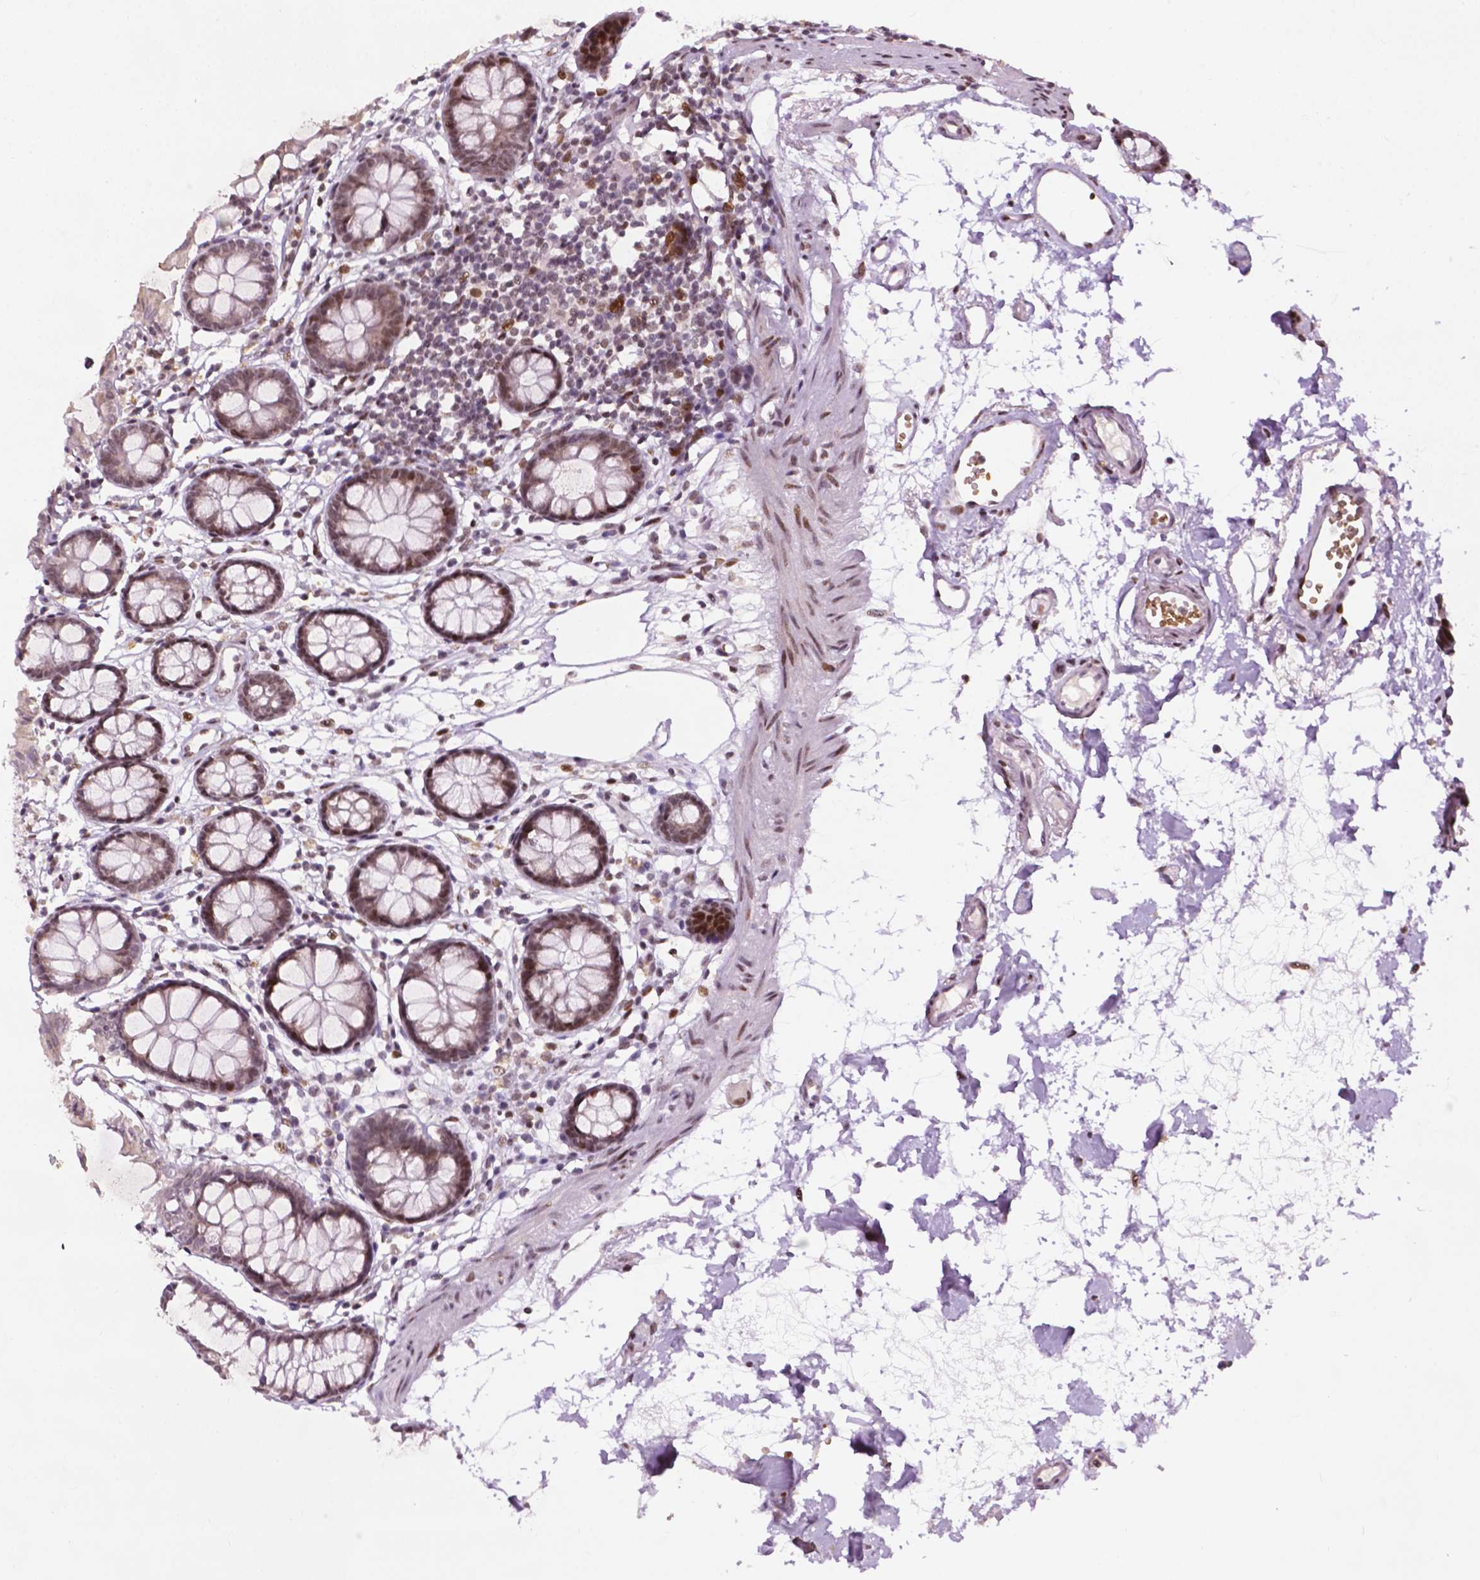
{"staining": {"intensity": "moderate", "quantity": ">75%", "location": "nuclear"}, "tissue": "colon", "cell_type": "Endothelial cells", "image_type": "normal", "snomed": [{"axis": "morphology", "description": "Normal tissue, NOS"}, {"axis": "topography", "description": "Colon"}], "caption": "Colon stained for a protein (brown) demonstrates moderate nuclear positive expression in approximately >75% of endothelial cells.", "gene": "ZNF41", "patient": {"sex": "female", "age": 84}}